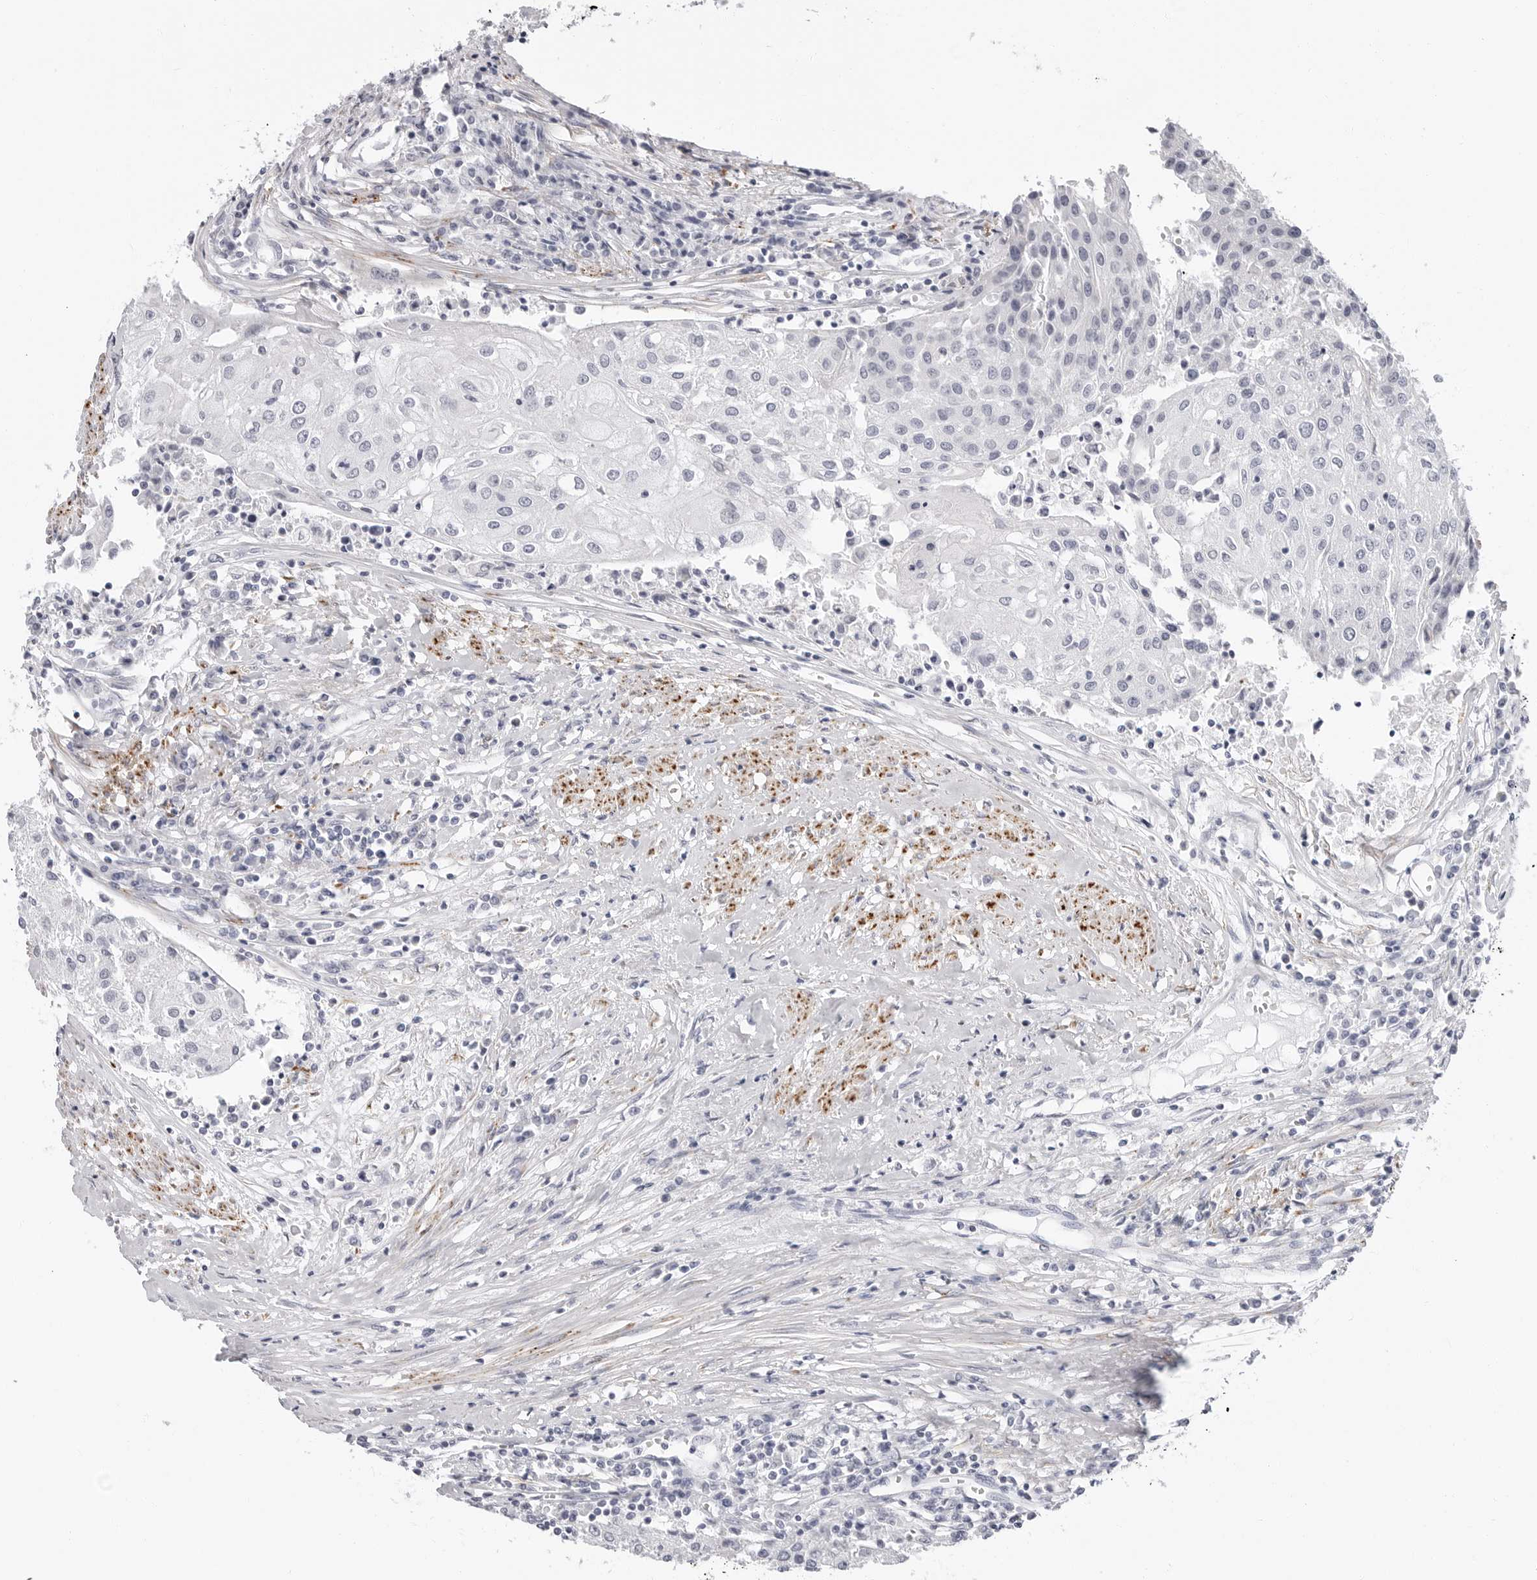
{"staining": {"intensity": "negative", "quantity": "none", "location": "none"}, "tissue": "urothelial cancer", "cell_type": "Tumor cells", "image_type": "cancer", "snomed": [{"axis": "morphology", "description": "Urothelial carcinoma, High grade"}, {"axis": "topography", "description": "Urinary bladder"}], "caption": "Urothelial cancer stained for a protein using immunohistochemistry (IHC) demonstrates no staining tumor cells.", "gene": "ERICH3", "patient": {"sex": "female", "age": 85}}